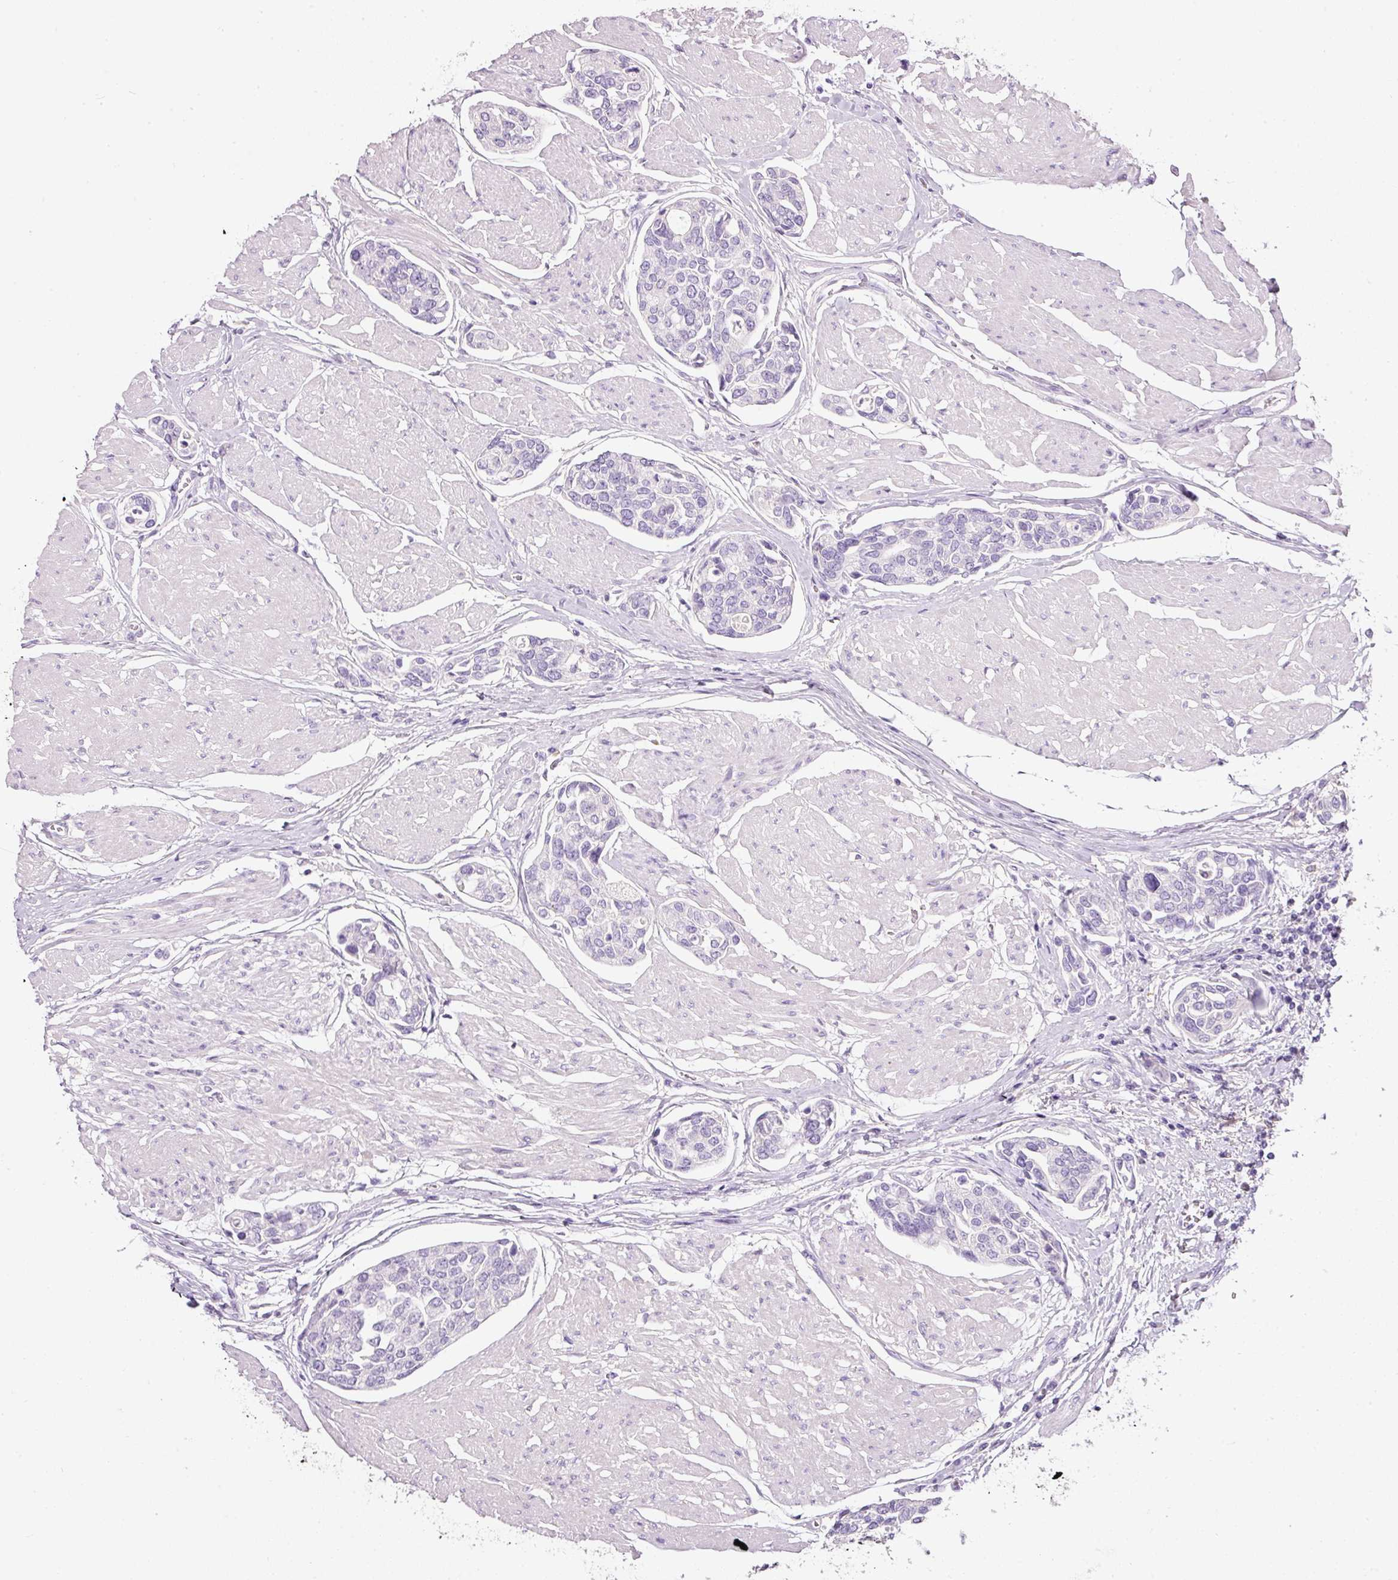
{"staining": {"intensity": "negative", "quantity": "none", "location": "none"}, "tissue": "urothelial cancer", "cell_type": "Tumor cells", "image_type": "cancer", "snomed": [{"axis": "morphology", "description": "Urothelial carcinoma, High grade"}, {"axis": "topography", "description": "Urinary bladder"}], "caption": "Immunohistochemistry (IHC) image of neoplastic tissue: urothelial cancer stained with DAB demonstrates no significant protein positivity in tumor cells.", "gene": "DNM1", "patient": {"sex": "male", "age": 78}}